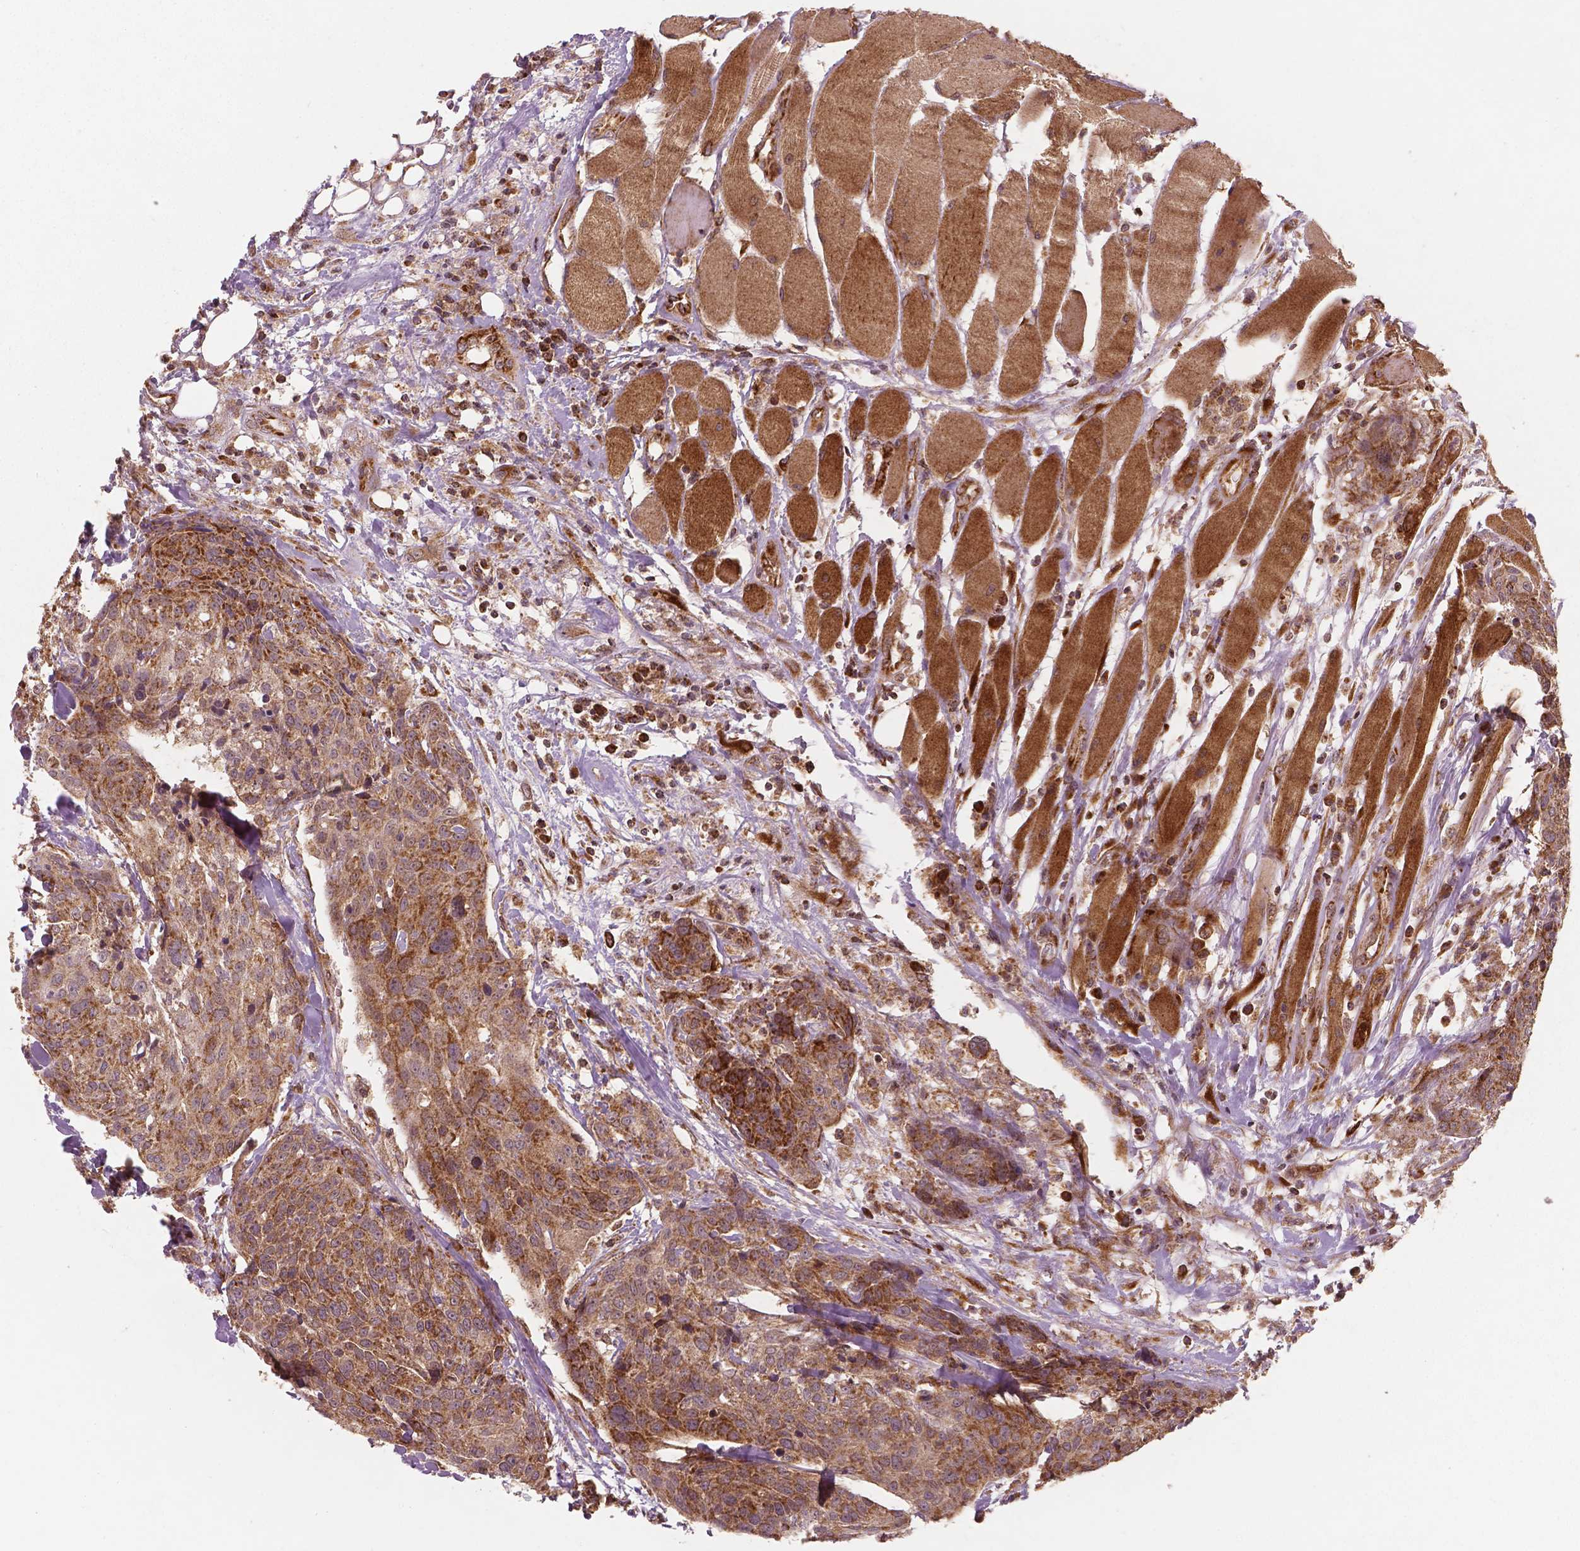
{"staining": {"intensity": "moderate", "quantity": ">75%", "location": "cytoplasmic/membranous"}, "tissue": "head and neck cancer", "cell_type": "Tumor cells", "image_type": "cancer", "snomed": [{"axis": "morphology", "description": "Squamous cell carcinoma, NOS"}, {"axis": "topography", "description": "Oral tissue"}, {"axis": "topography", "description": "Head-Neck"}], "caption": "Immunohistochemical staining of squamous cell carcinoma (head and neck) exhibits medium levels of moderate cytoplasmic/membranous protein positivity in approximately >75% of tumor cells.", "gene": "PGAM5", "patient": {"sex": "male", "age": 64}}